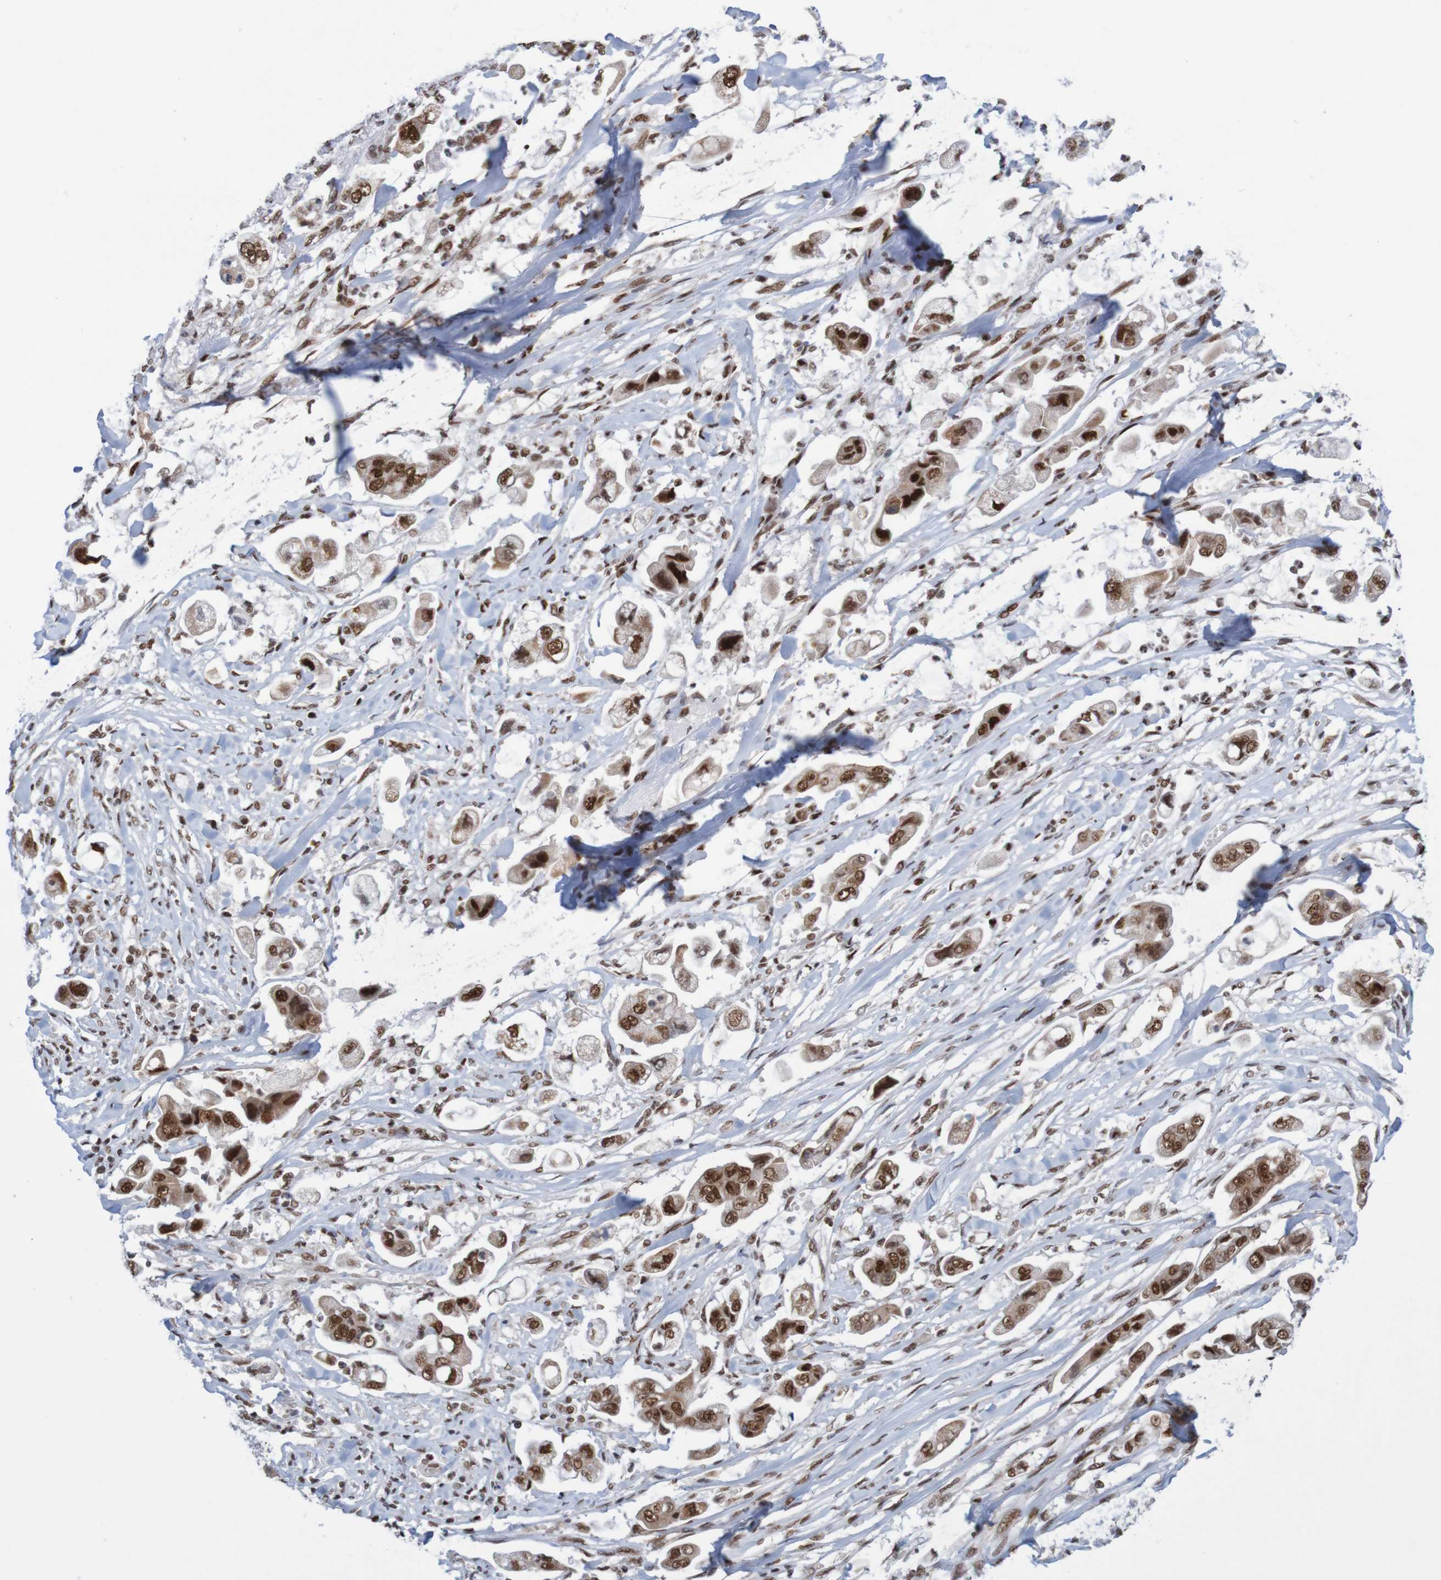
{"staining": {"intensity": "strong", "quantity": ">75%", "location": "nuclear"}, "tissue": "stomach cancer", "cell_type": "Tumor cells", "image_type": "cancer", "snomed": [{"axis": "morphology", "description": "Adenocarcinoma, NOS"}, {"axis": "topography", "description": "Stomach"}], "caption": "Immunohistochemical staining of stomach cancer reveals strong nuclear protein positivity in about >75% of tumor cells.", "gene": "THRAP3", "patient": {"sex": "male", "age": 62}}